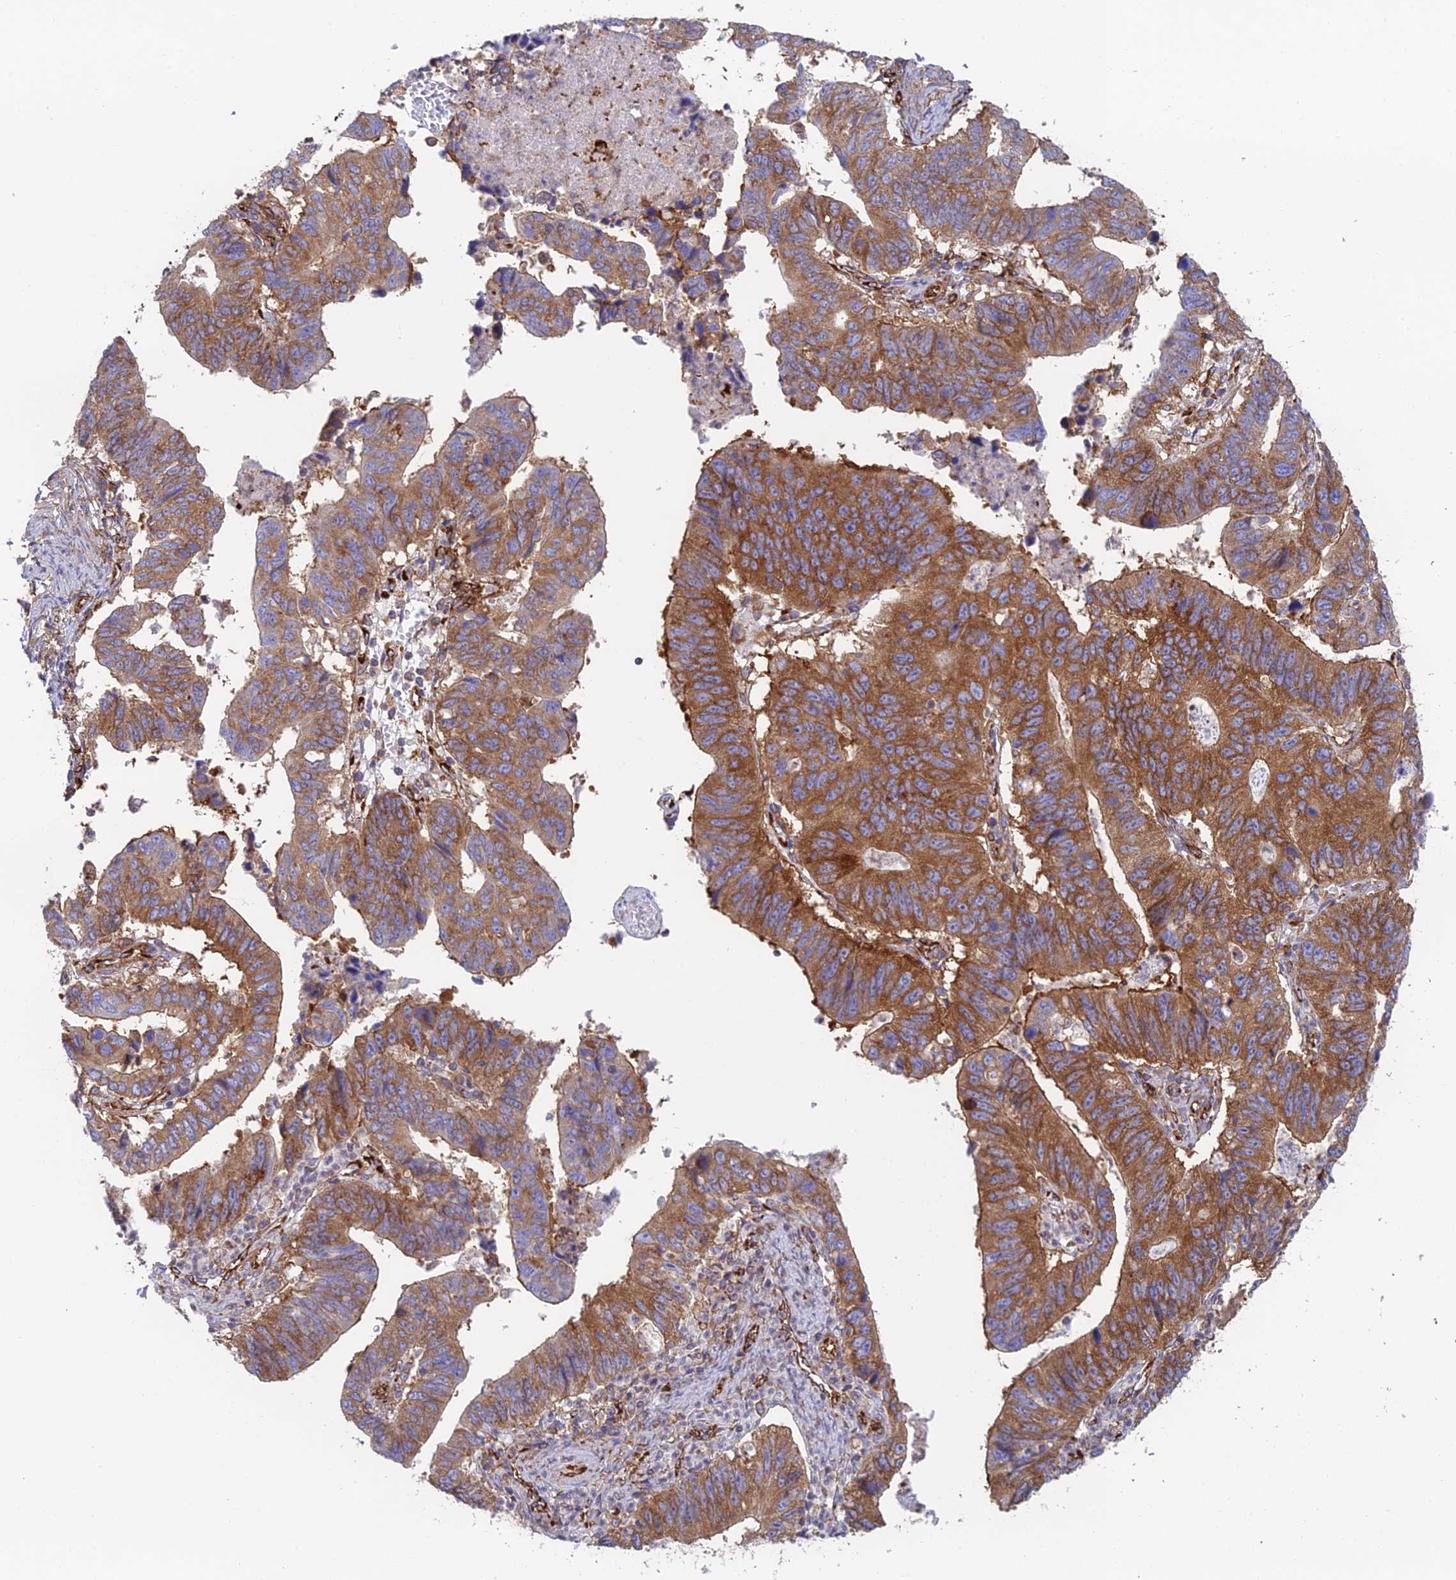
{"staining": {"intensity": "moderate", "quantity": ">75%", "location": "cytoplasmic/membranous"}, "tissue": "stomach cancer", "cell_type": "Tumor cells", "image_type": "cancer", "snomed": [{"axis": "morphology", "description": "Adenocarcinoma, NOS"}, {"axis": "topography", "description": "Stomach"}], "caption": "Protein staining demonstrates moderate cytoplasmic/membranous expression in about >75% of tumor cells in stomach cancer.", "gene": "CCDC69", "patient": {"sex": "male", "age": 59}}